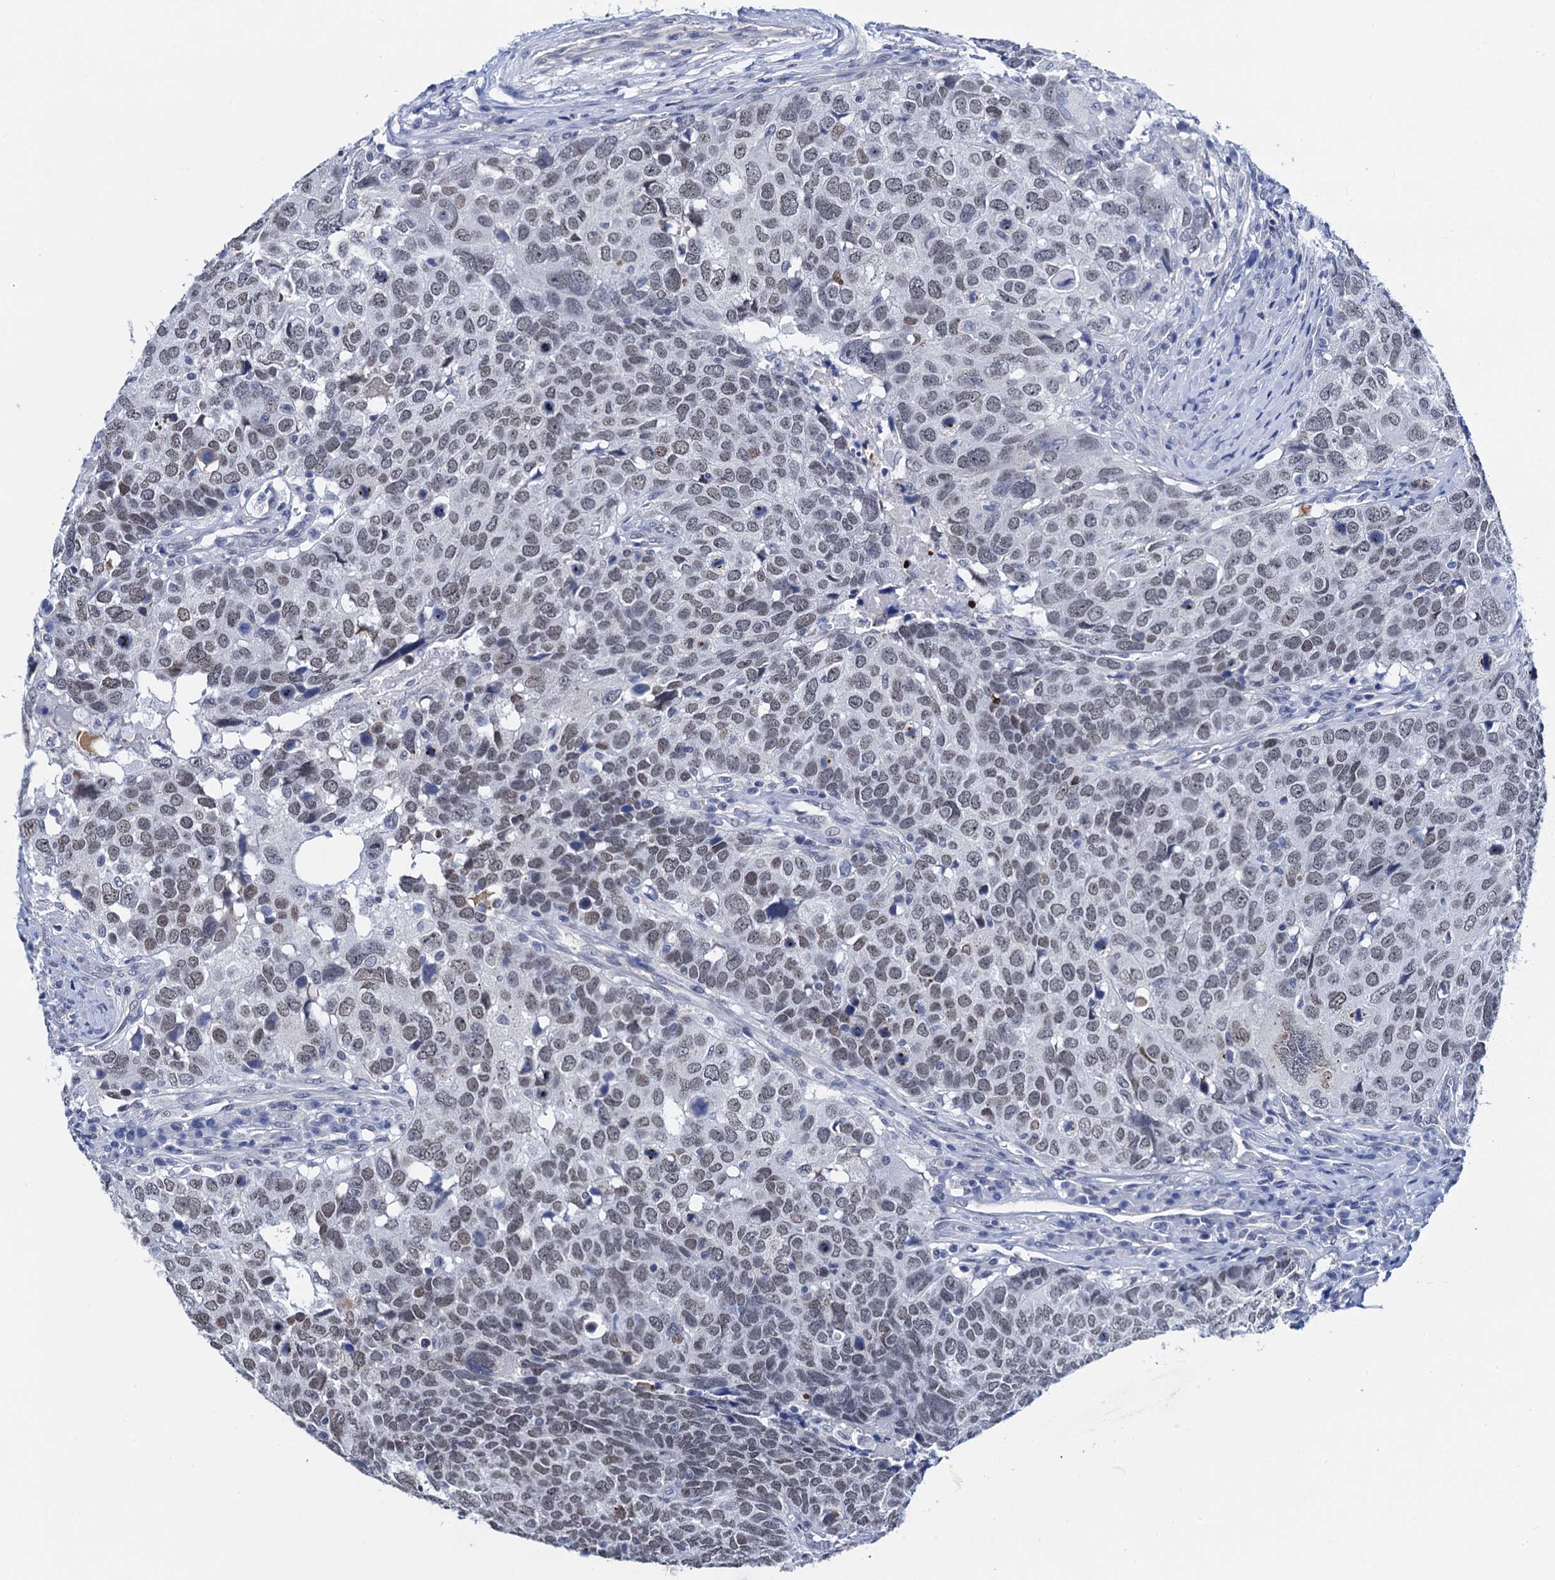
{"staining": {"intensity": "weak", "quantity": "25%-75%", "location": "nuclear"}, "tissue": "head and neck cancer", "cell_type": "Tumor cells", "image_type": "cancer", "snomed": [{"axis": "morphology", "description": "Squamous cell carcinoma, NOS"}, {"axis": "topography", "description": "Head-Neck"}], "caption": "Human head and neck cancer stained with a brown dye reveals weak nuclear positive positivity in approximately 25%-75% of tumor cells.", "gene": "C16orf87", "patient": {"sex": "male", "age": 66}}